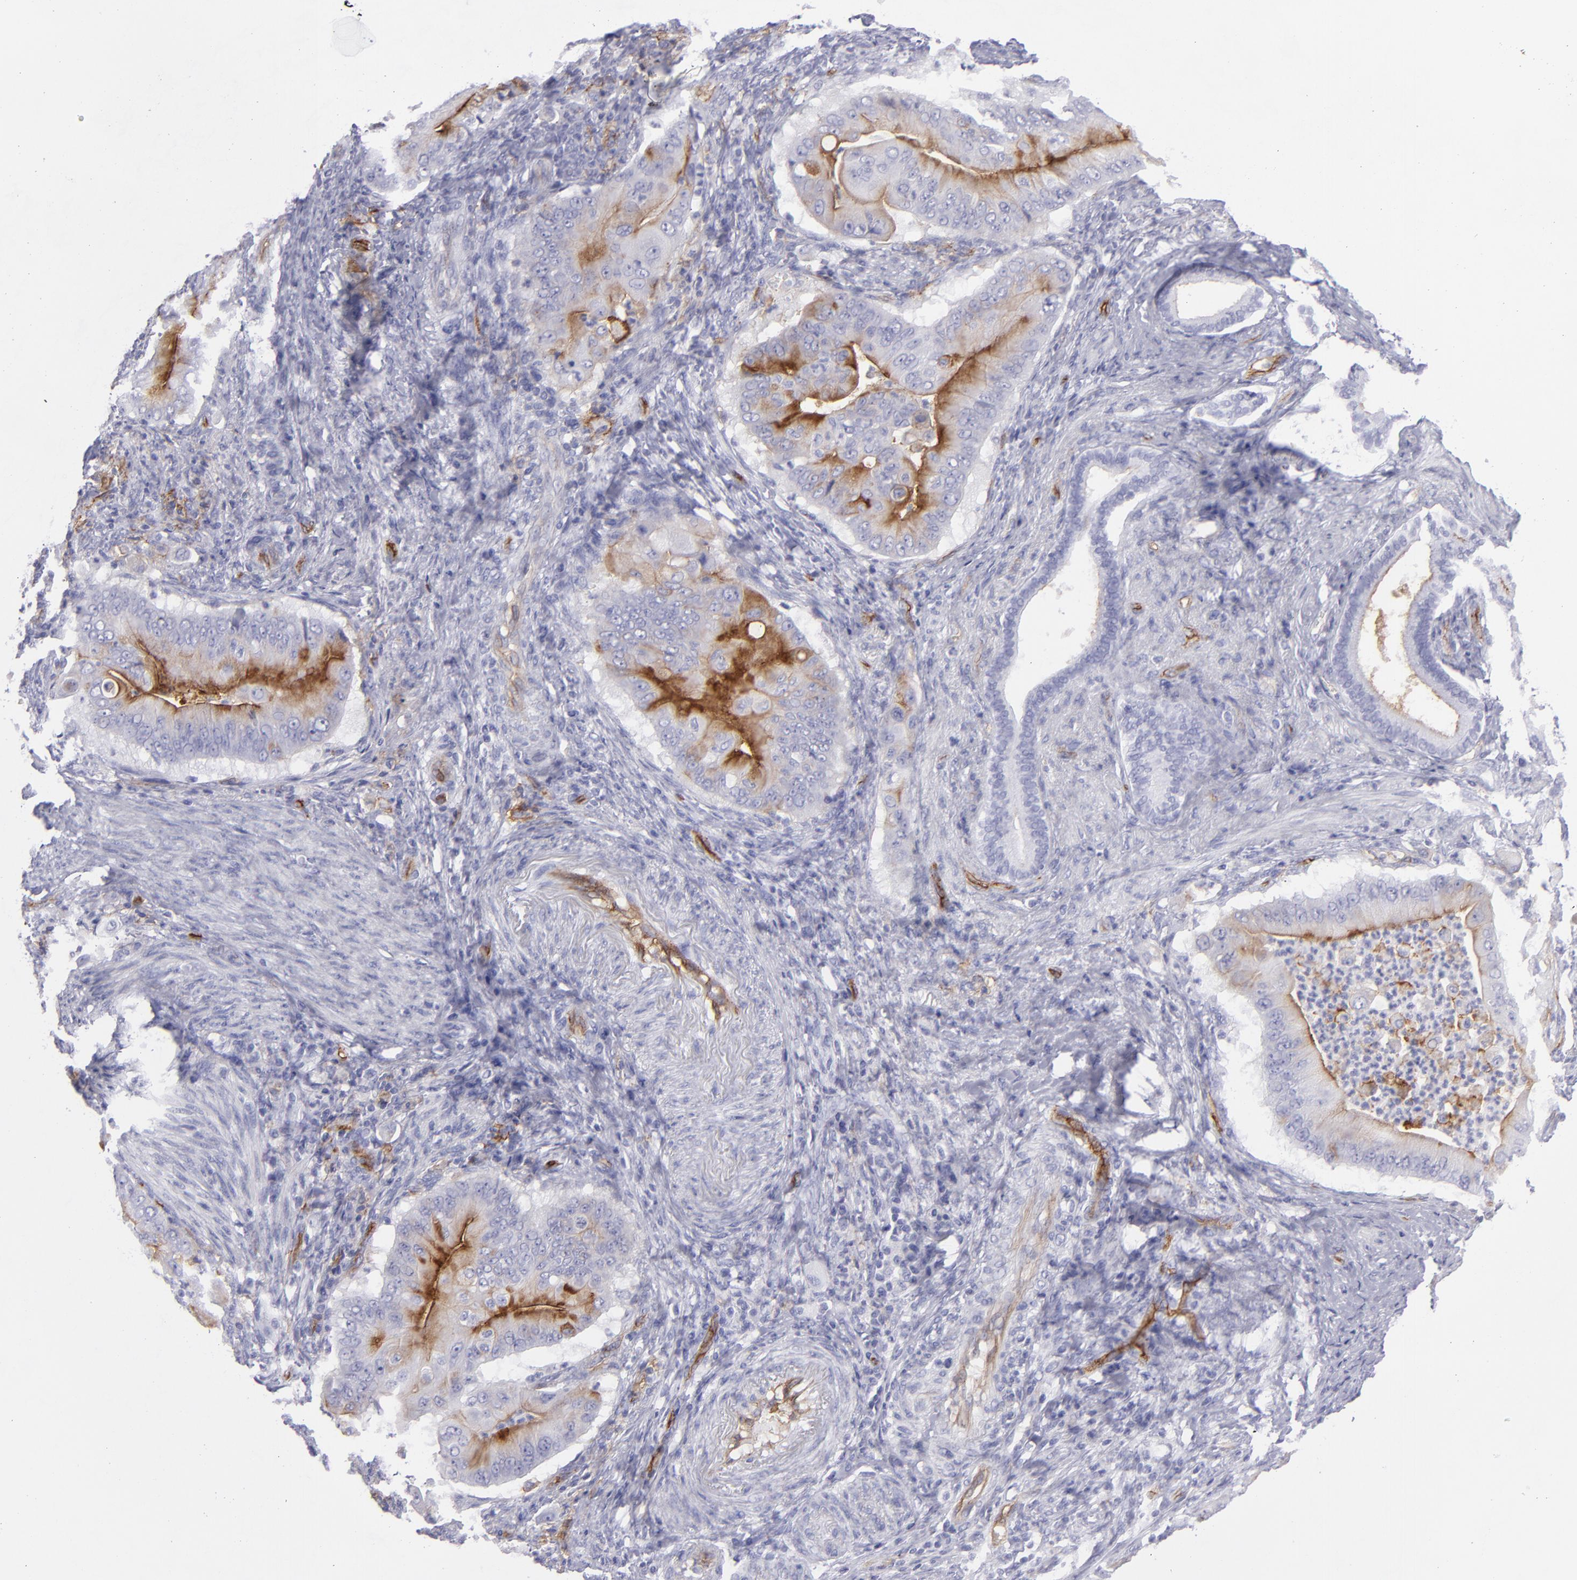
{"staining": {"intensity": "strong", "quantity": "<25%", "location": "cytoplasmic/membranous"}, "tissue": "pancreatic cancer", "cell_type": "Tumor cells", "image_type": "cancer", "snomed": [{"axis": "morphology", "description": "Adenocarcinoma, NOS"}, {"axis": "topography", "description": "Pancreas"}], "caption": "Human pancreatic cancer (adenocarcinoma) stained with a protein marker shows strong staining in tumor cells.", "gene": "ACE", "patient": {"sex": "male", "age": 62}}